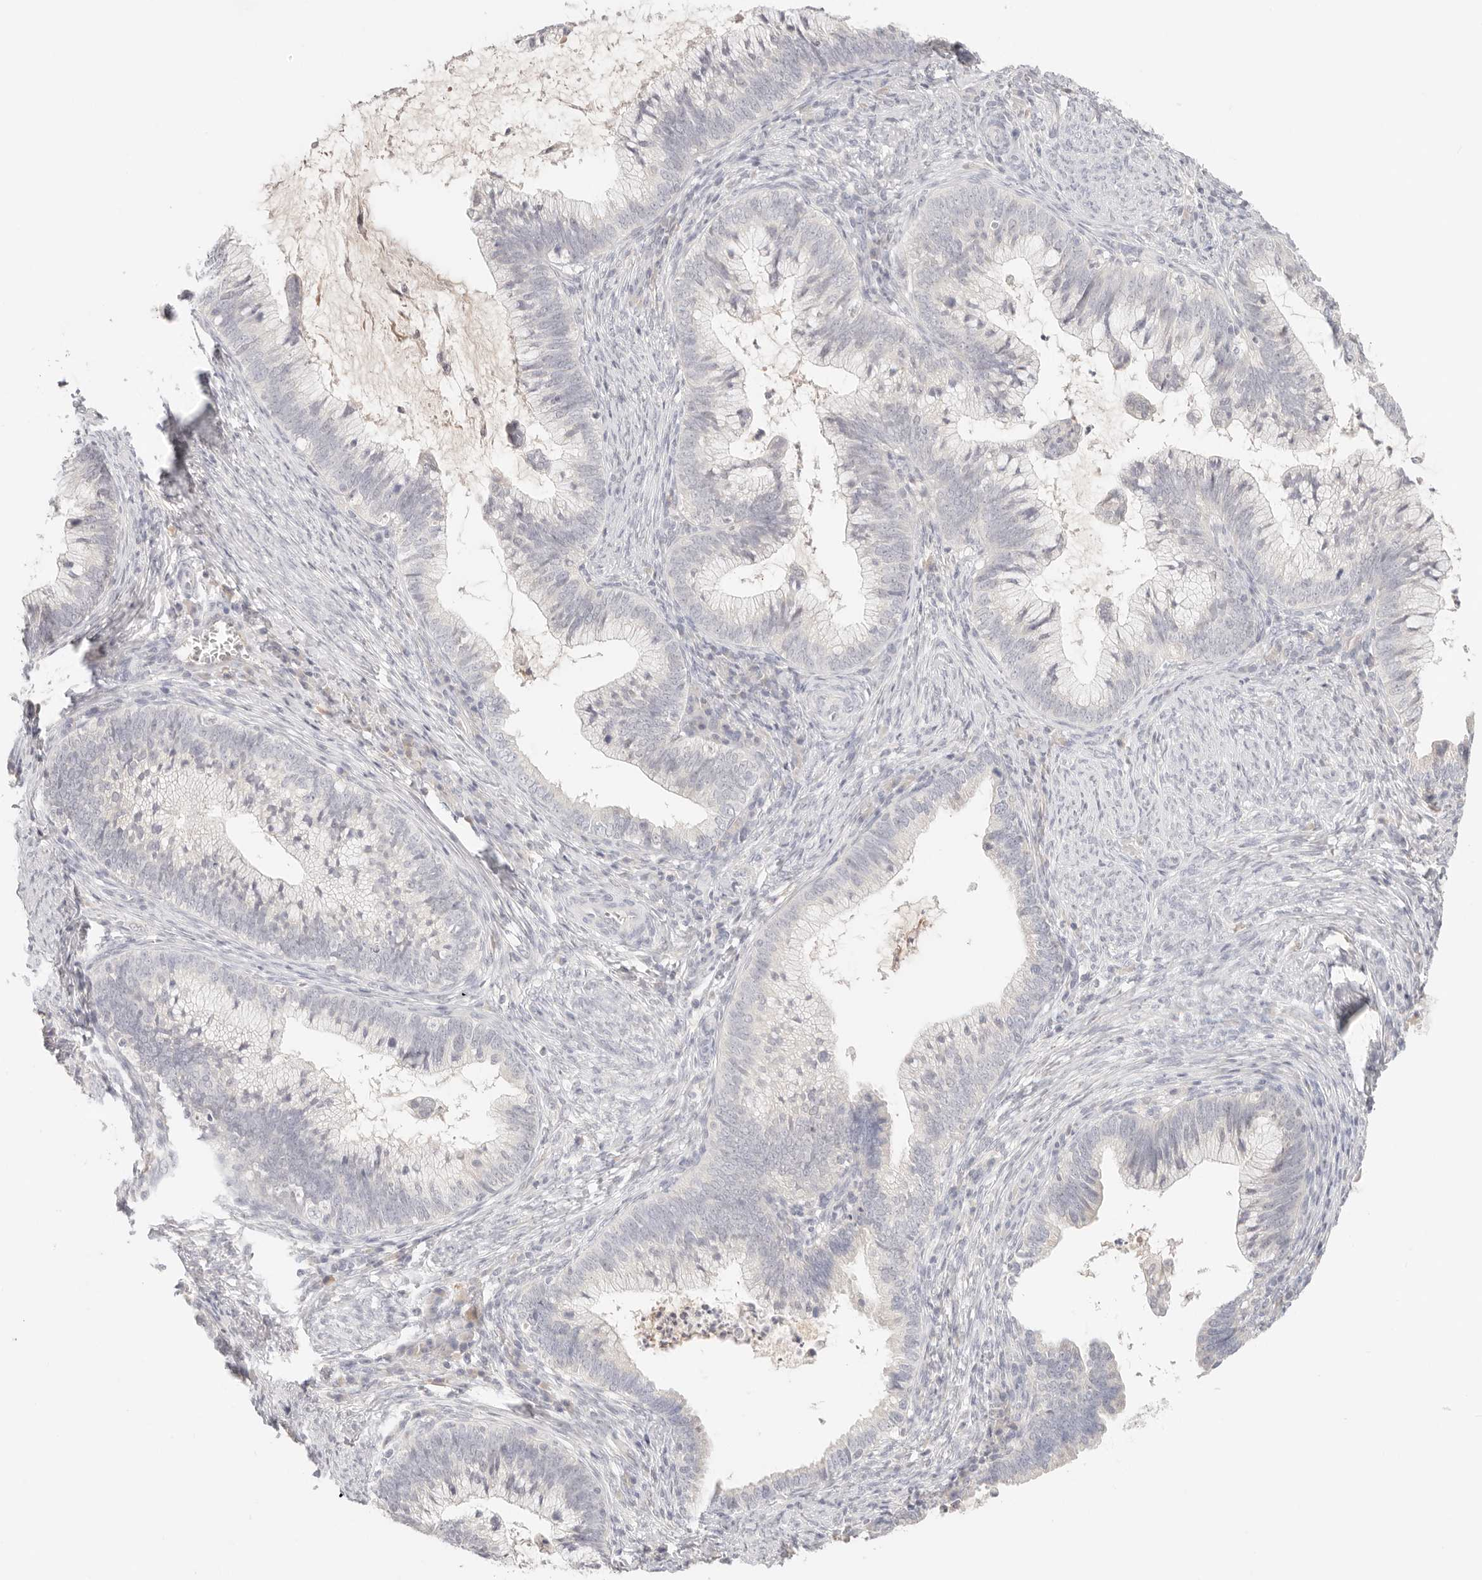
{"staining": {"intensity": "negative", "quantity": "none", "location": "none"}, "tissue": "cervical cancer", "cell_type": "Tumor cells", "image_type": "cancer", "snomed": [{"axis": "morphology", "description": "Adenocarcinoma, NOS"}, {"axis": "topography", "description": "Cervix"}], "caption": "This is an immunohistochemistry (IHC) histopathology image of adenocarcinoma (cervical). There is no staining in tumor cells.", "gene": "SPHK1", "patient": {"sex": "female", "age": 36}}